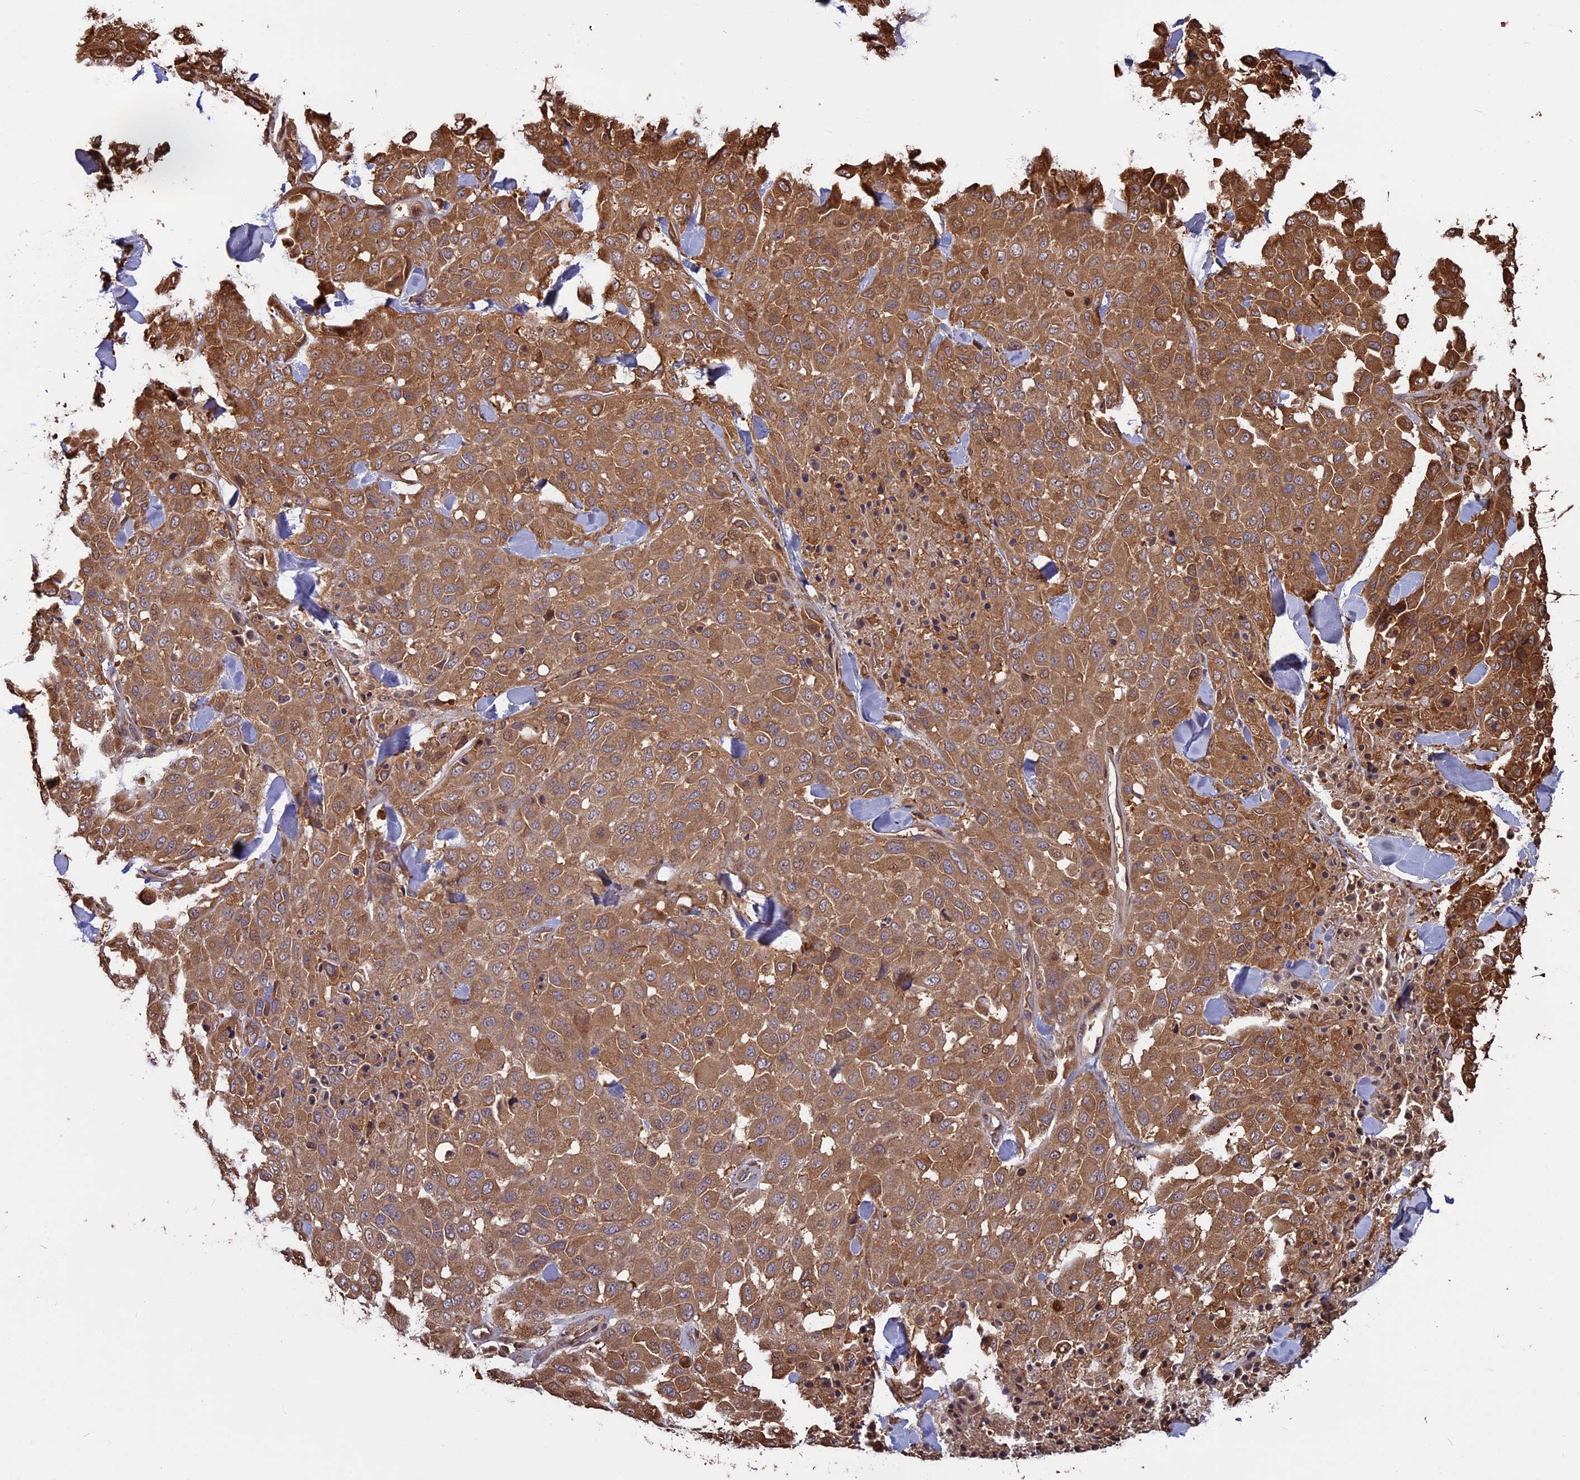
{"staining": {"intensity": "moderate", "quantity": ">75%", "location": "cytoplasmic/membranous"}, "tissue": "melanoma", "cell_type": "Tumor cells", "image_type": "cancer", "snomed": [{"axis": "morphology", "description": "Malignant melanoma, Metastatic site"}, {"axis": "topography", "description": "Skin"}], "caption": "Brown immunohistochemical staining in malignant melanoma (metastatic site) demonstrates moderate cytoplasmic/membranous staining in about >75% of tumor cells. Using DAB (brown) and hematoxylin (blue) stains, captured at high magnification using brightfield microscopy.", "gene": "VWA3A", "patient": {"sex": "female", "age": 81}}